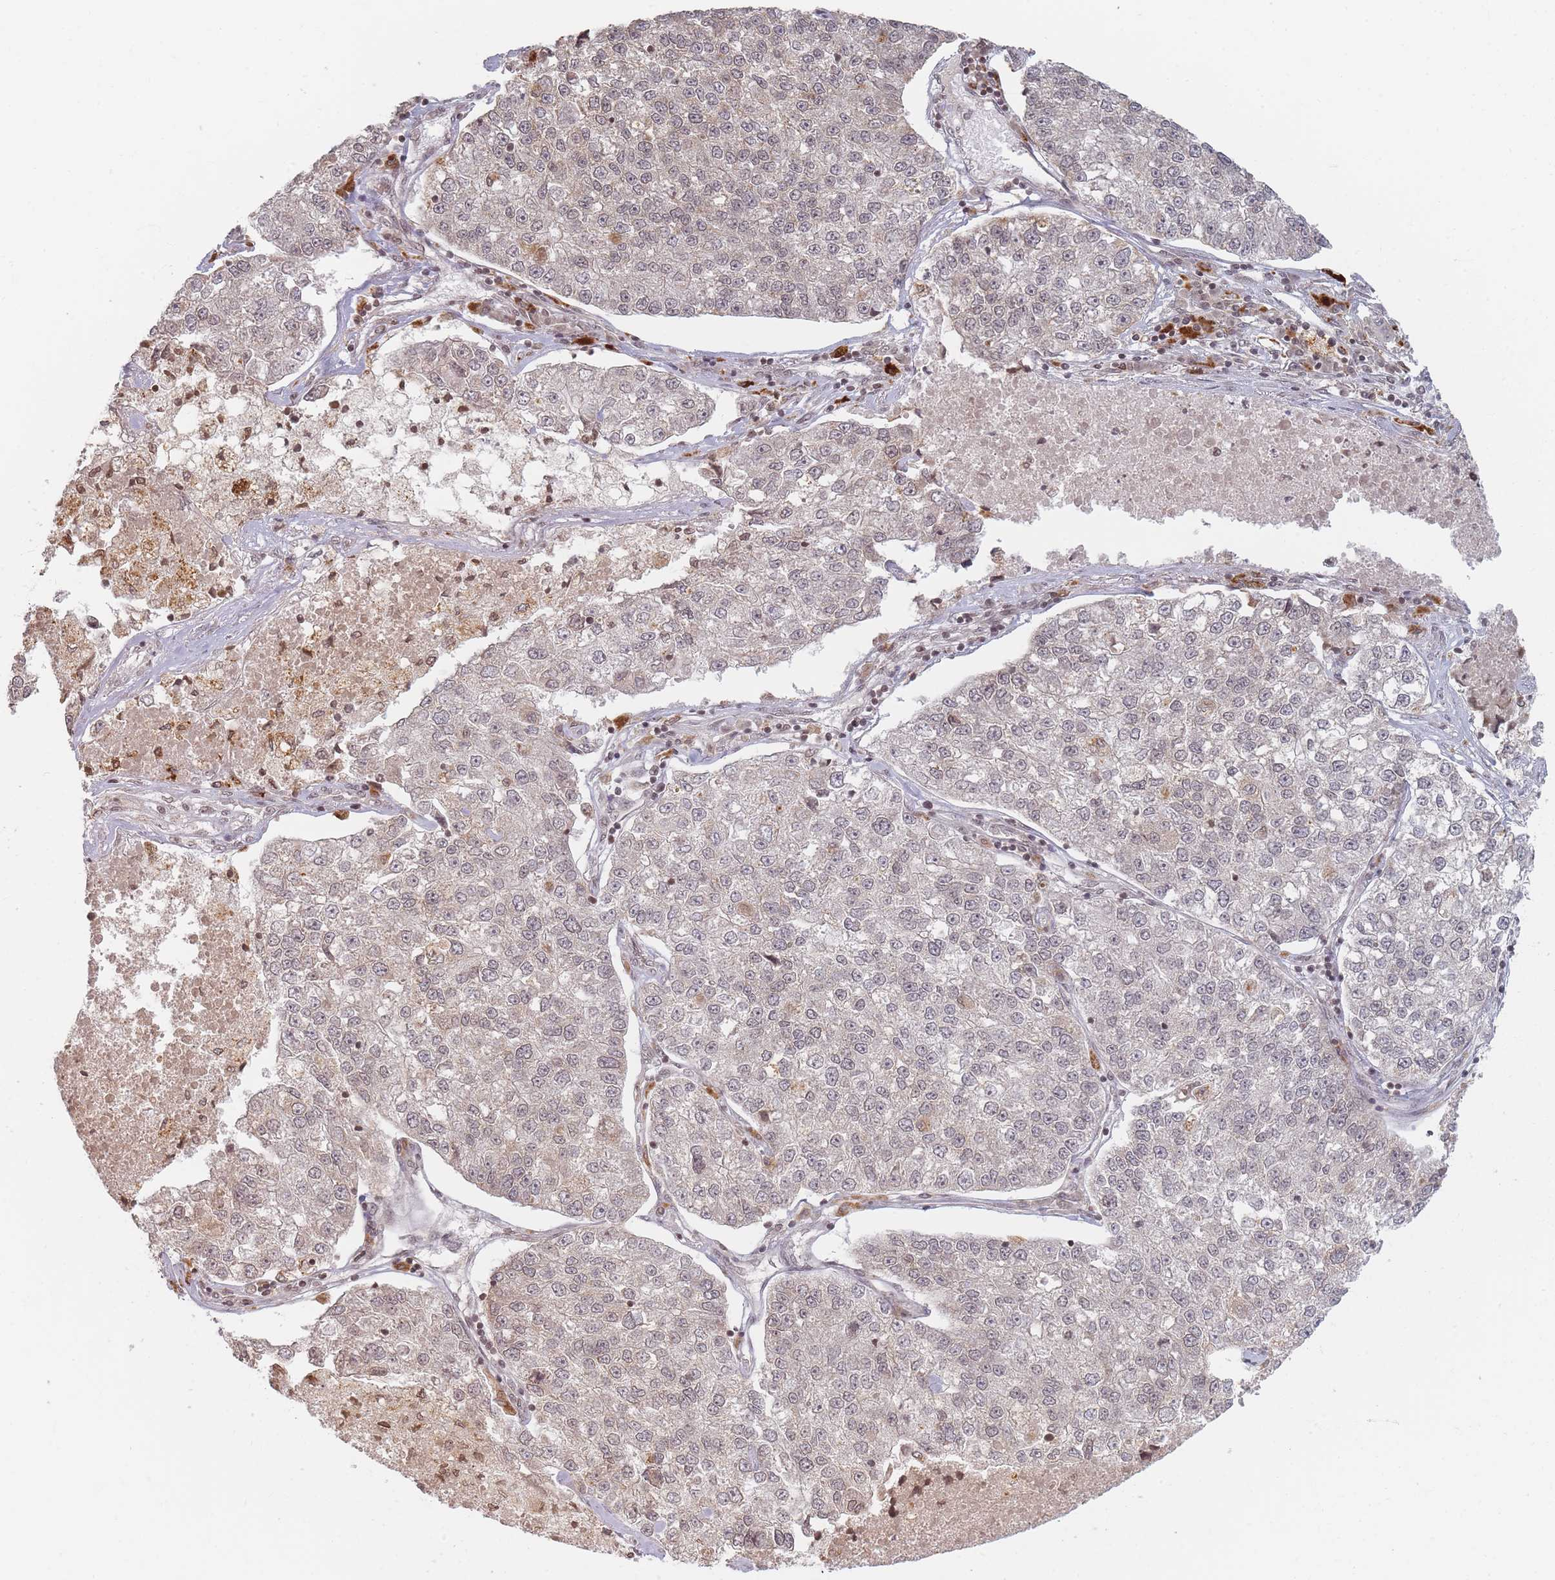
{"staining": {"intensity": "weak", "quantity": ">75%", "location": "cytoplasmic/membranous,nuclear"}, "tissue": "lung cancer", "cell_type": "Tumor cells", "image_type": "cancer", "snomed": [{"axis": "morphology", "description": "Adenocarcinoma, NOS"}, {"axis": "topography", "description": "Lung"}], "caption": "An image of human lung cancer stained for a protein shows weak cytoplasmic/membranous and nuclear brown staining in tumor cells.", "gene": "SPATA45", "patient": {"sex": "male", "age": 49}}